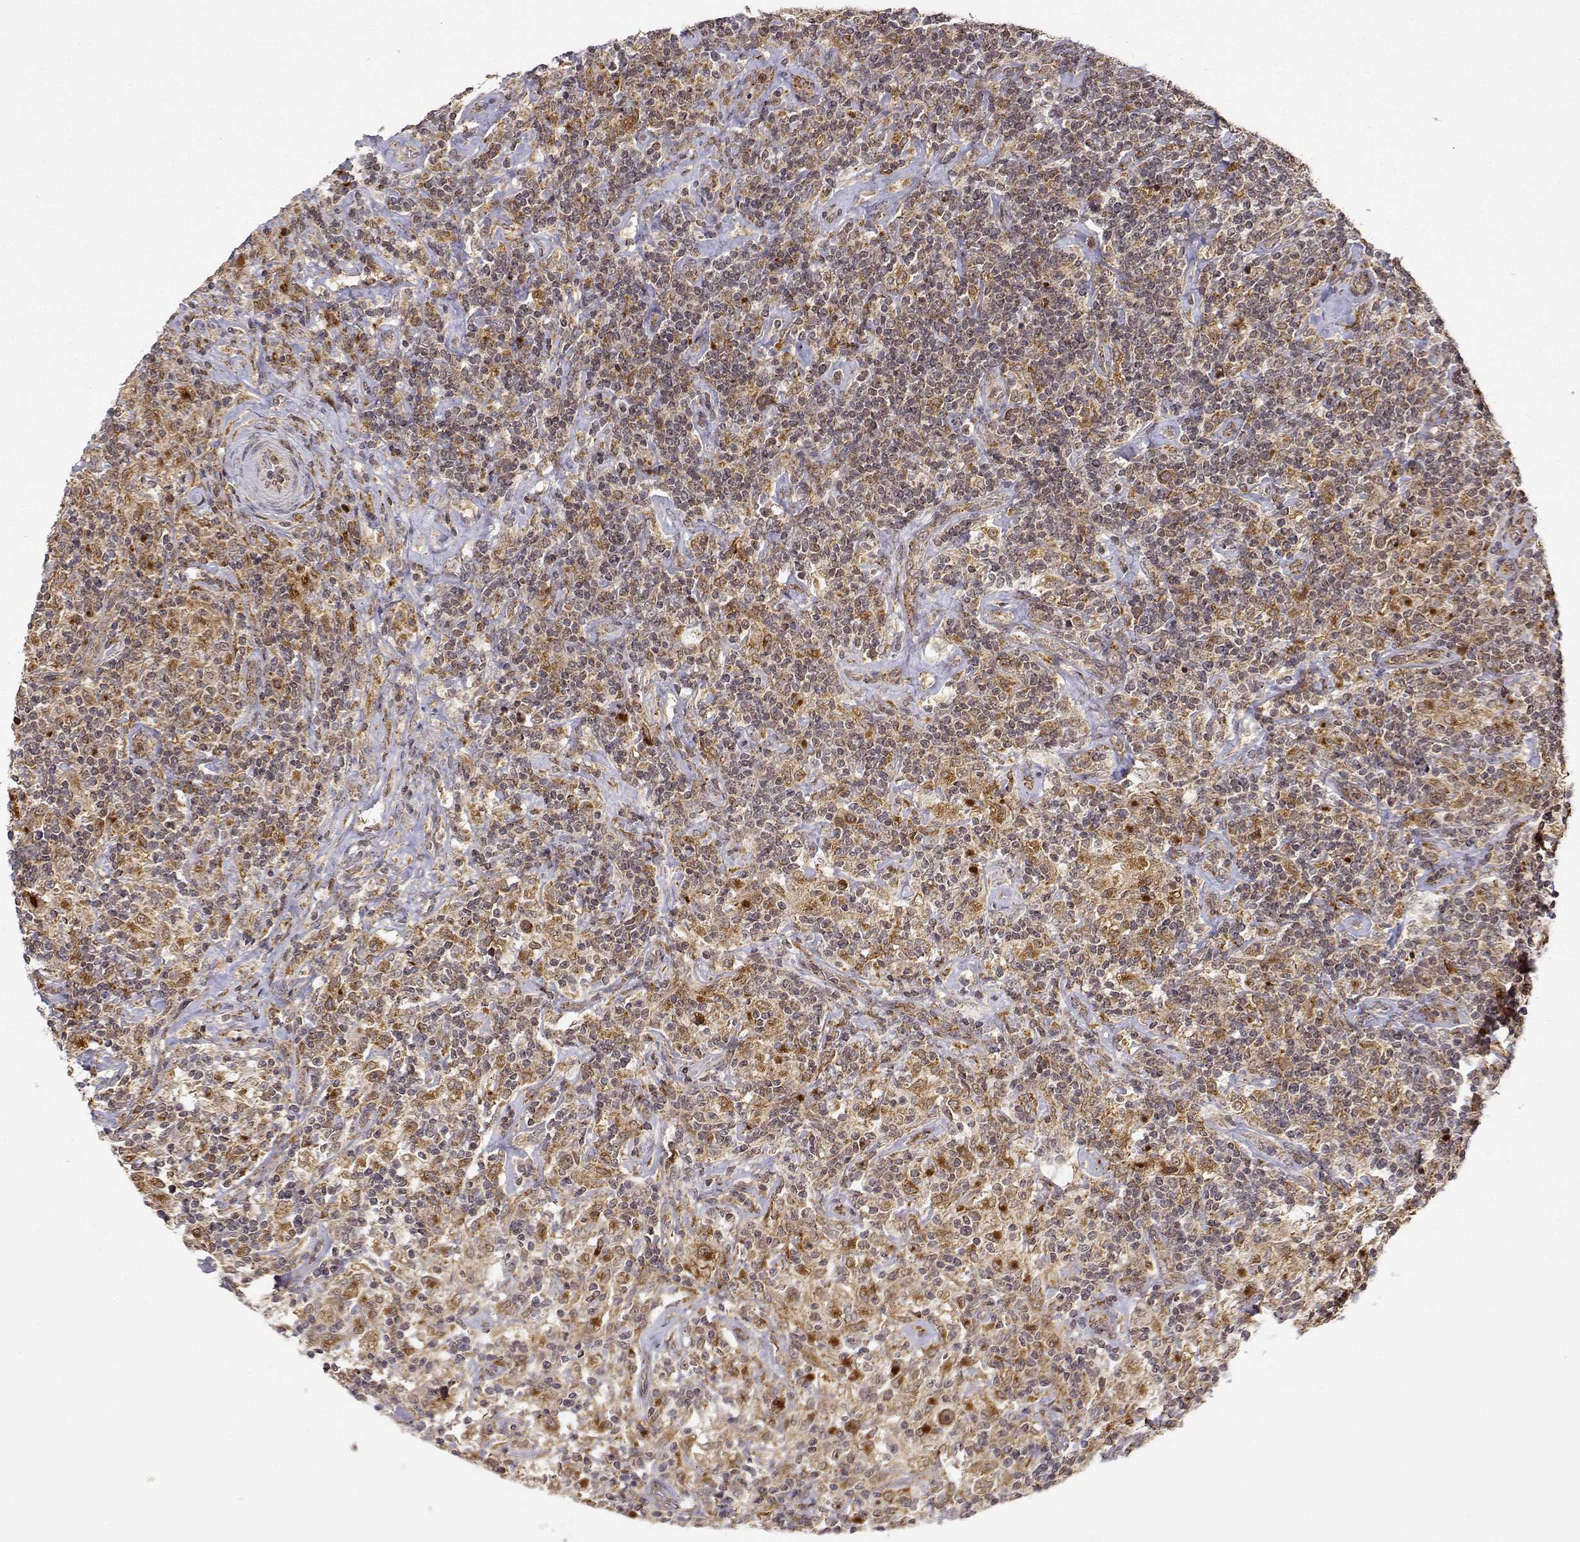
{"staining": {"intensity": "moderate", "quantity": ">75%", "location": "cytoplasmic/membranous"}, "tissue": "lymphoma", "cell_type": "Tumor cells", "image_type": "cancer", "snomed": [{"axis": "morphology", "description": "Hodgkin's disease, NOS"}, {"axis": "topography", "description": "Lymph node"}], "caption": "Brown immunohistochemical staining in human Hodgkin's disease reveals moderate cytoplasmic/membranous positivity in about >75% of tumor cells. (brown staining indicates protein expression, while blue staining denotes nuclei).", "gene": "RNF13", "patient": {"sex": "male", "age": 70}}